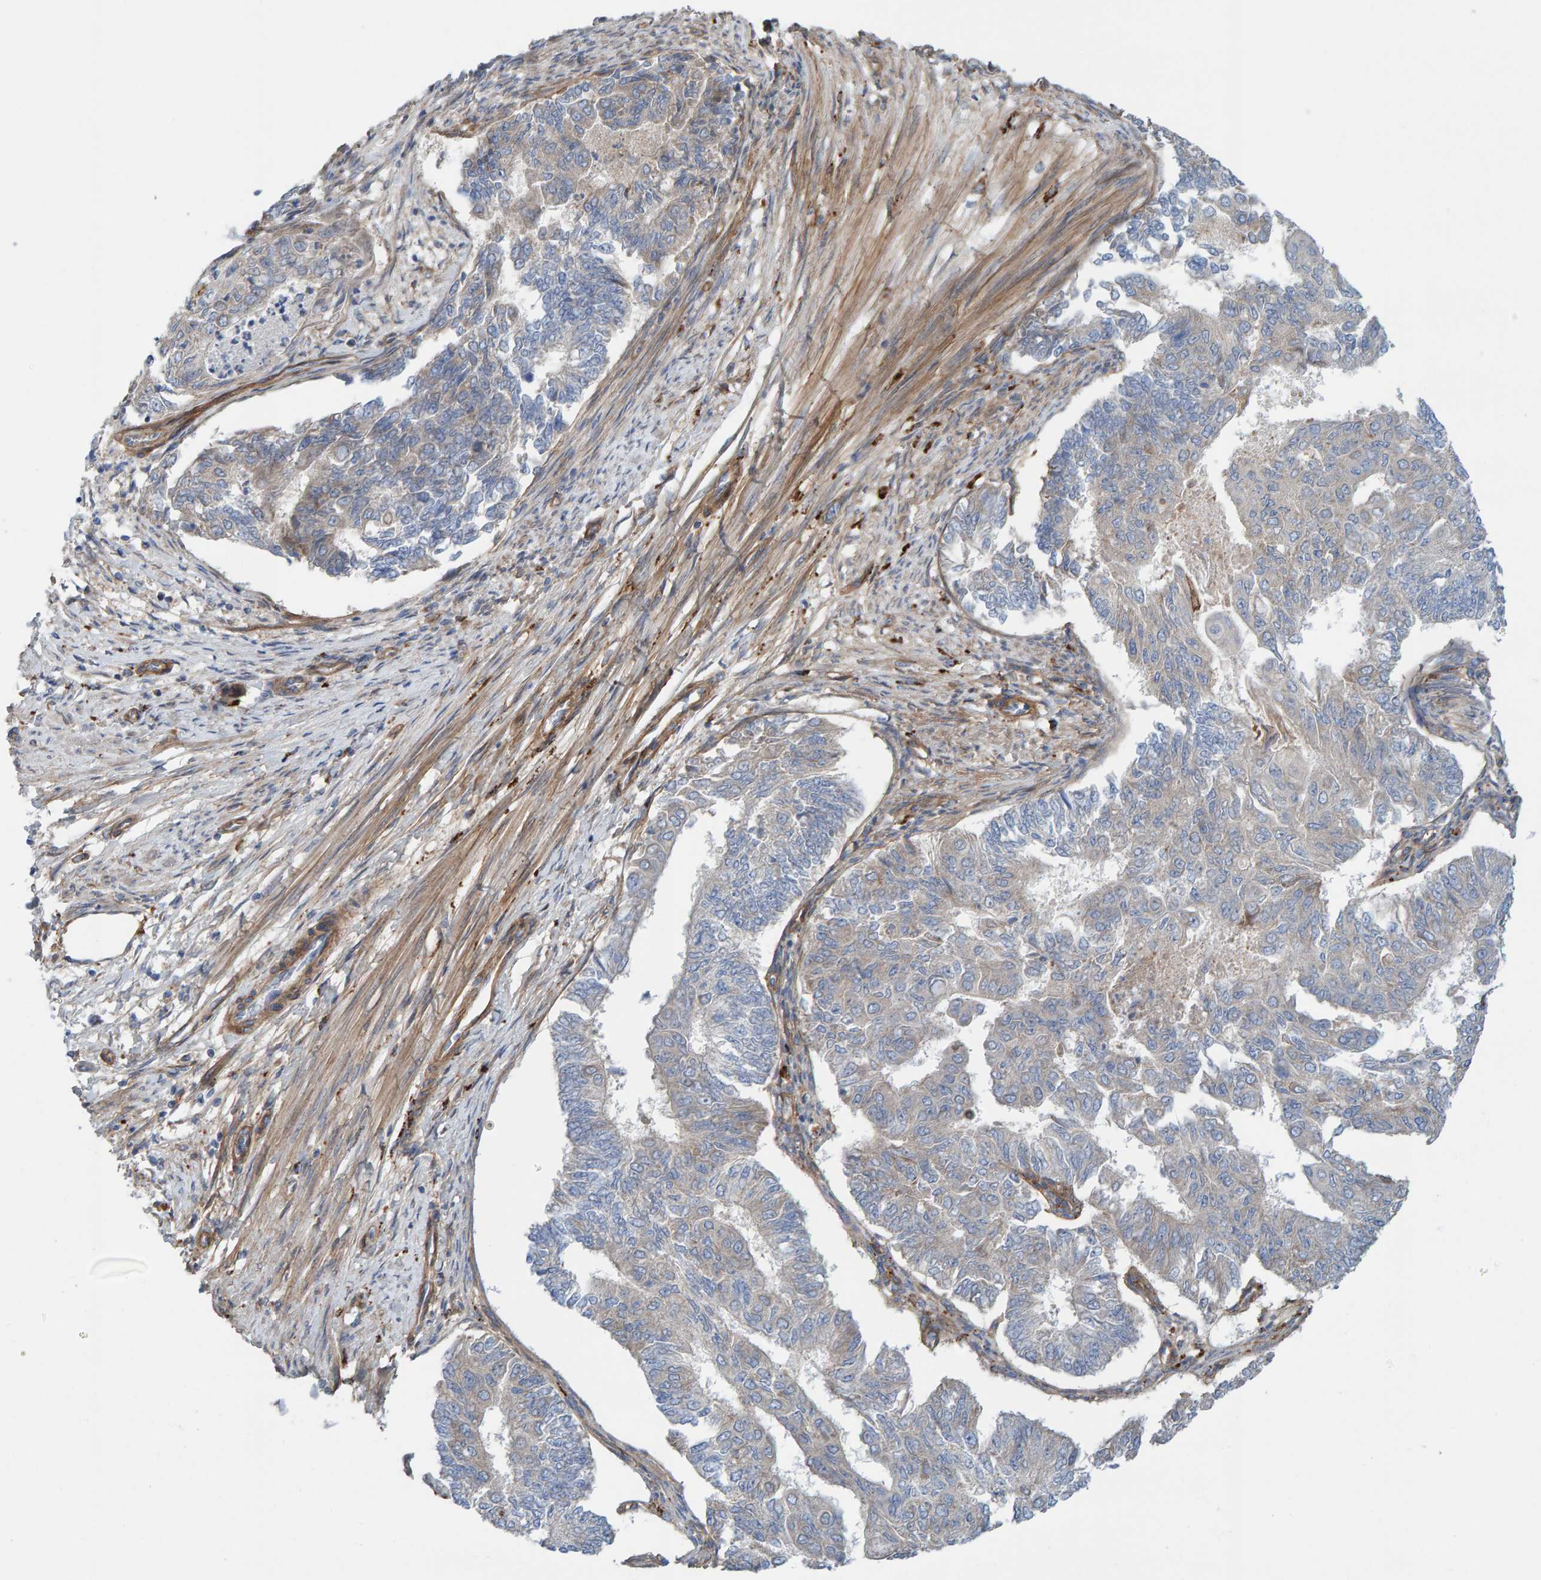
{"staining": {"intensity": "weak", "quantity": "25%-75%", "location": "cytoplasmic/membranous"}, "tissue": "endometrial cancer", "cell_type": "Tumor cells", "image_type": "cancer", "snomed": [{"axis": "morphology", "description": "Adenocarcinoma, NOS"}, {"axis": "topography", "description": "Endometrium"}], "caption": "DAB (3,3'-diaminobenzidine) immunohistochemical staining of human endometrial cancer (adenocarcinoma) demonstrates weak cytoplasmic/membranous protein expression in about 25%-75% of tumor cells.", "gene": "CDK5RAP3", "patient": {"sex": "female", "age": 32}}